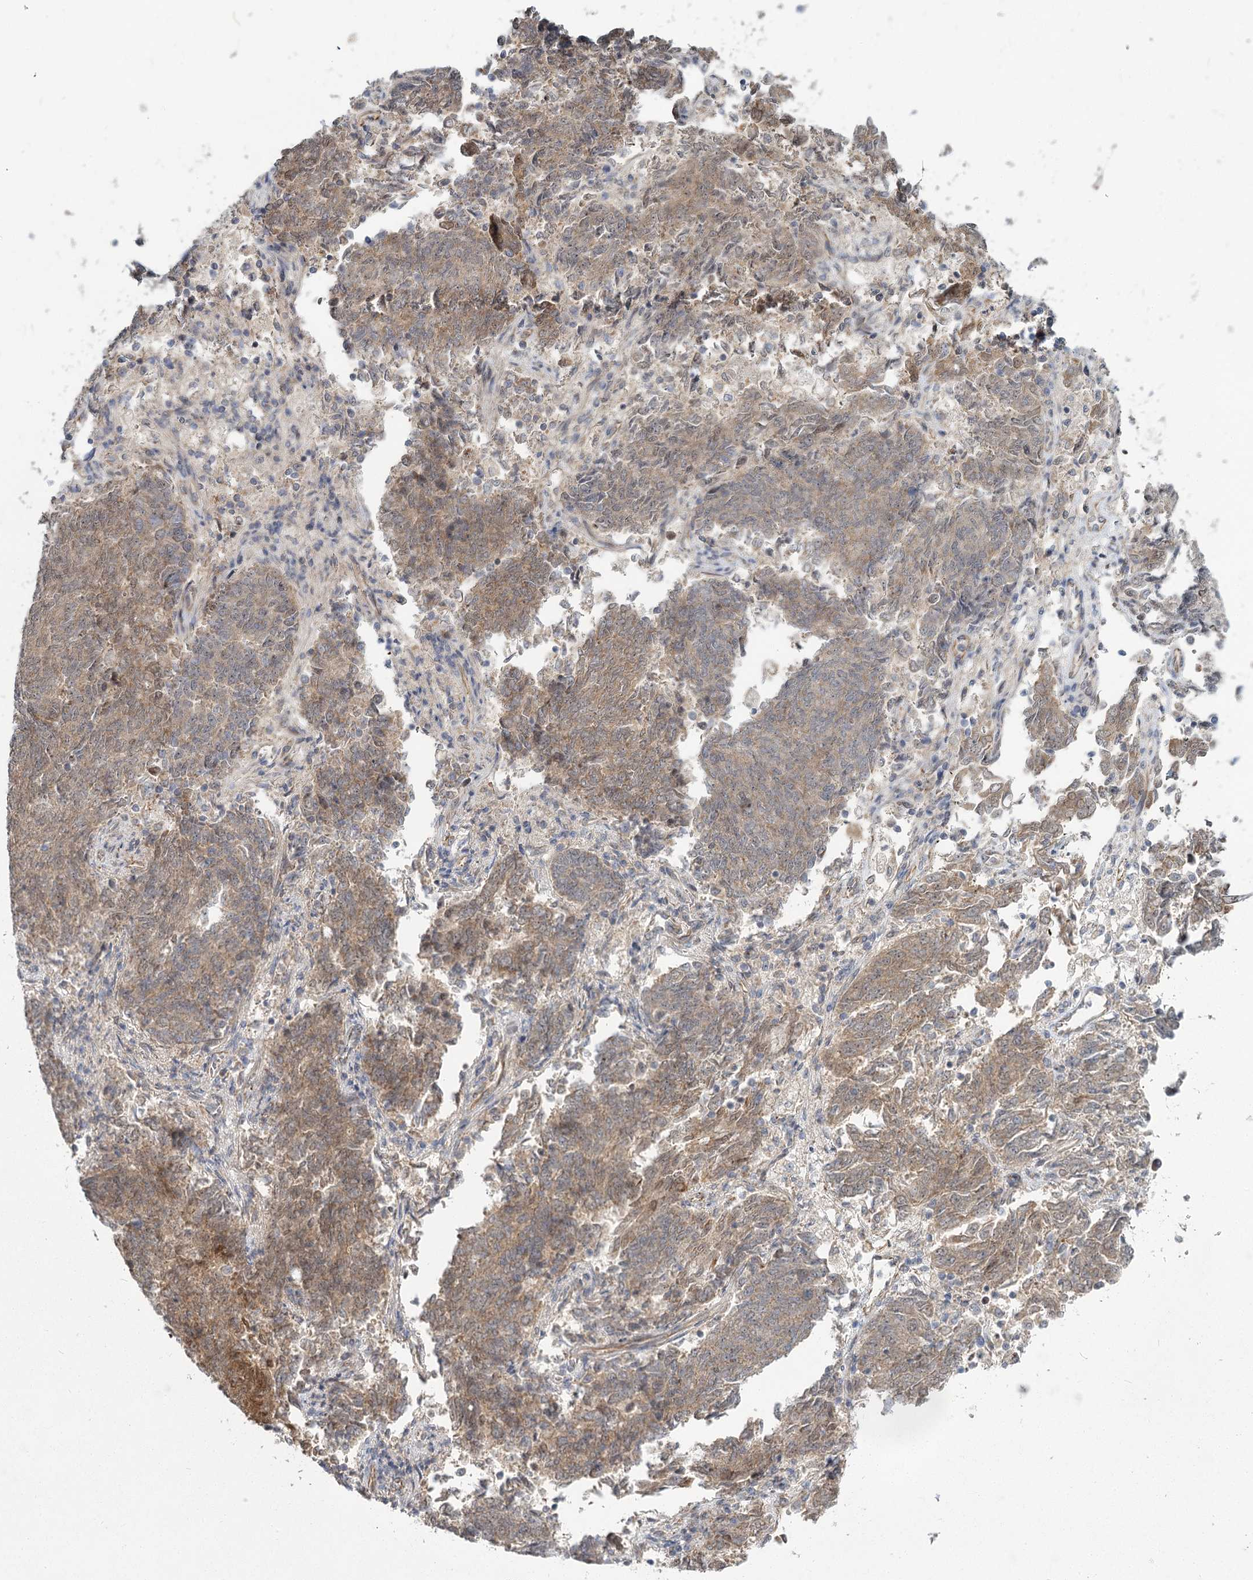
{"staining": {"intensity": "moderate", "quantity": ">75%", "location": "cytoplasmic/membranous"}, "tissue": "endometrial cancer", "cell_type": "Tumor cells", "image_type": "cancer", "snomed": [{"axis": "morphology", "description": "Adenocarcinoma, NOS"}, {"axis": "topography", "description": "Endometrium"}], "caption": "Immunohistochemistry (IHC) photomicrograph of human endometrial adenocarcinoma stained for a protein (brown), which shows medium levels of moderate cytoplasmic/membranous positivity in about >75% of tumor cells.", "gene": "TBC1D9B", "patient": {"sex": "female", "age": 80}}